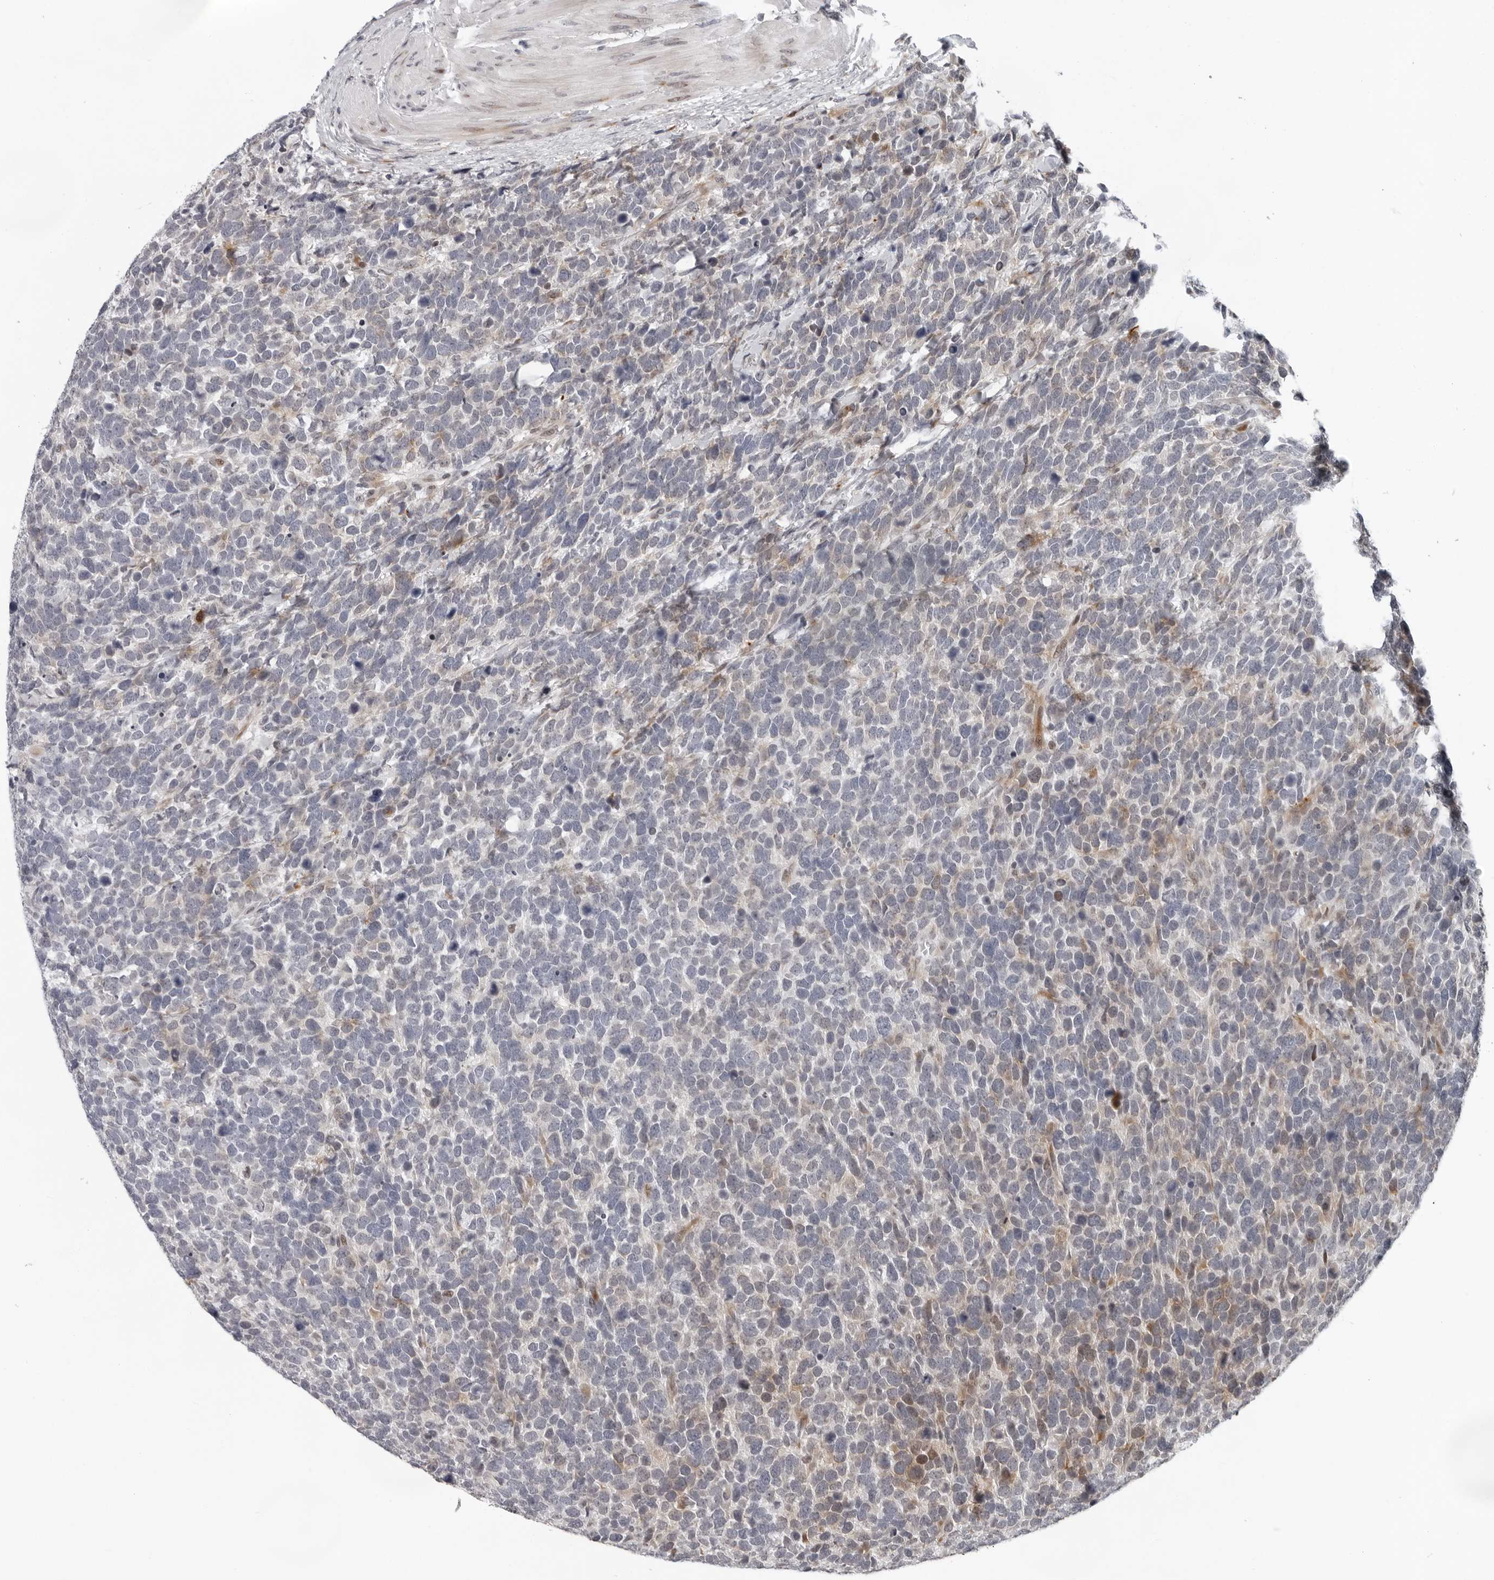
{"staining": {"intensity": "weak", "quantity": "<25%", "location": "cytoplasmic/membranous"}, "tissue": "urothelial cancer", "cell_type": "Tumor cells", "image_type": "cancer", "snomed": [{"axis": "morphology", "description": "Urothelial carcinoma, High grade"}, {"axis": "topography", "description": "Urinary bladder"}], "caption": "Immunohistochemical staining of urothelial cancer displays no significant staining in tumor cells. Nuclei are stained in blue.", "gene": "PIP4K2C", "patient": {"sex": "female", "age": 82}}